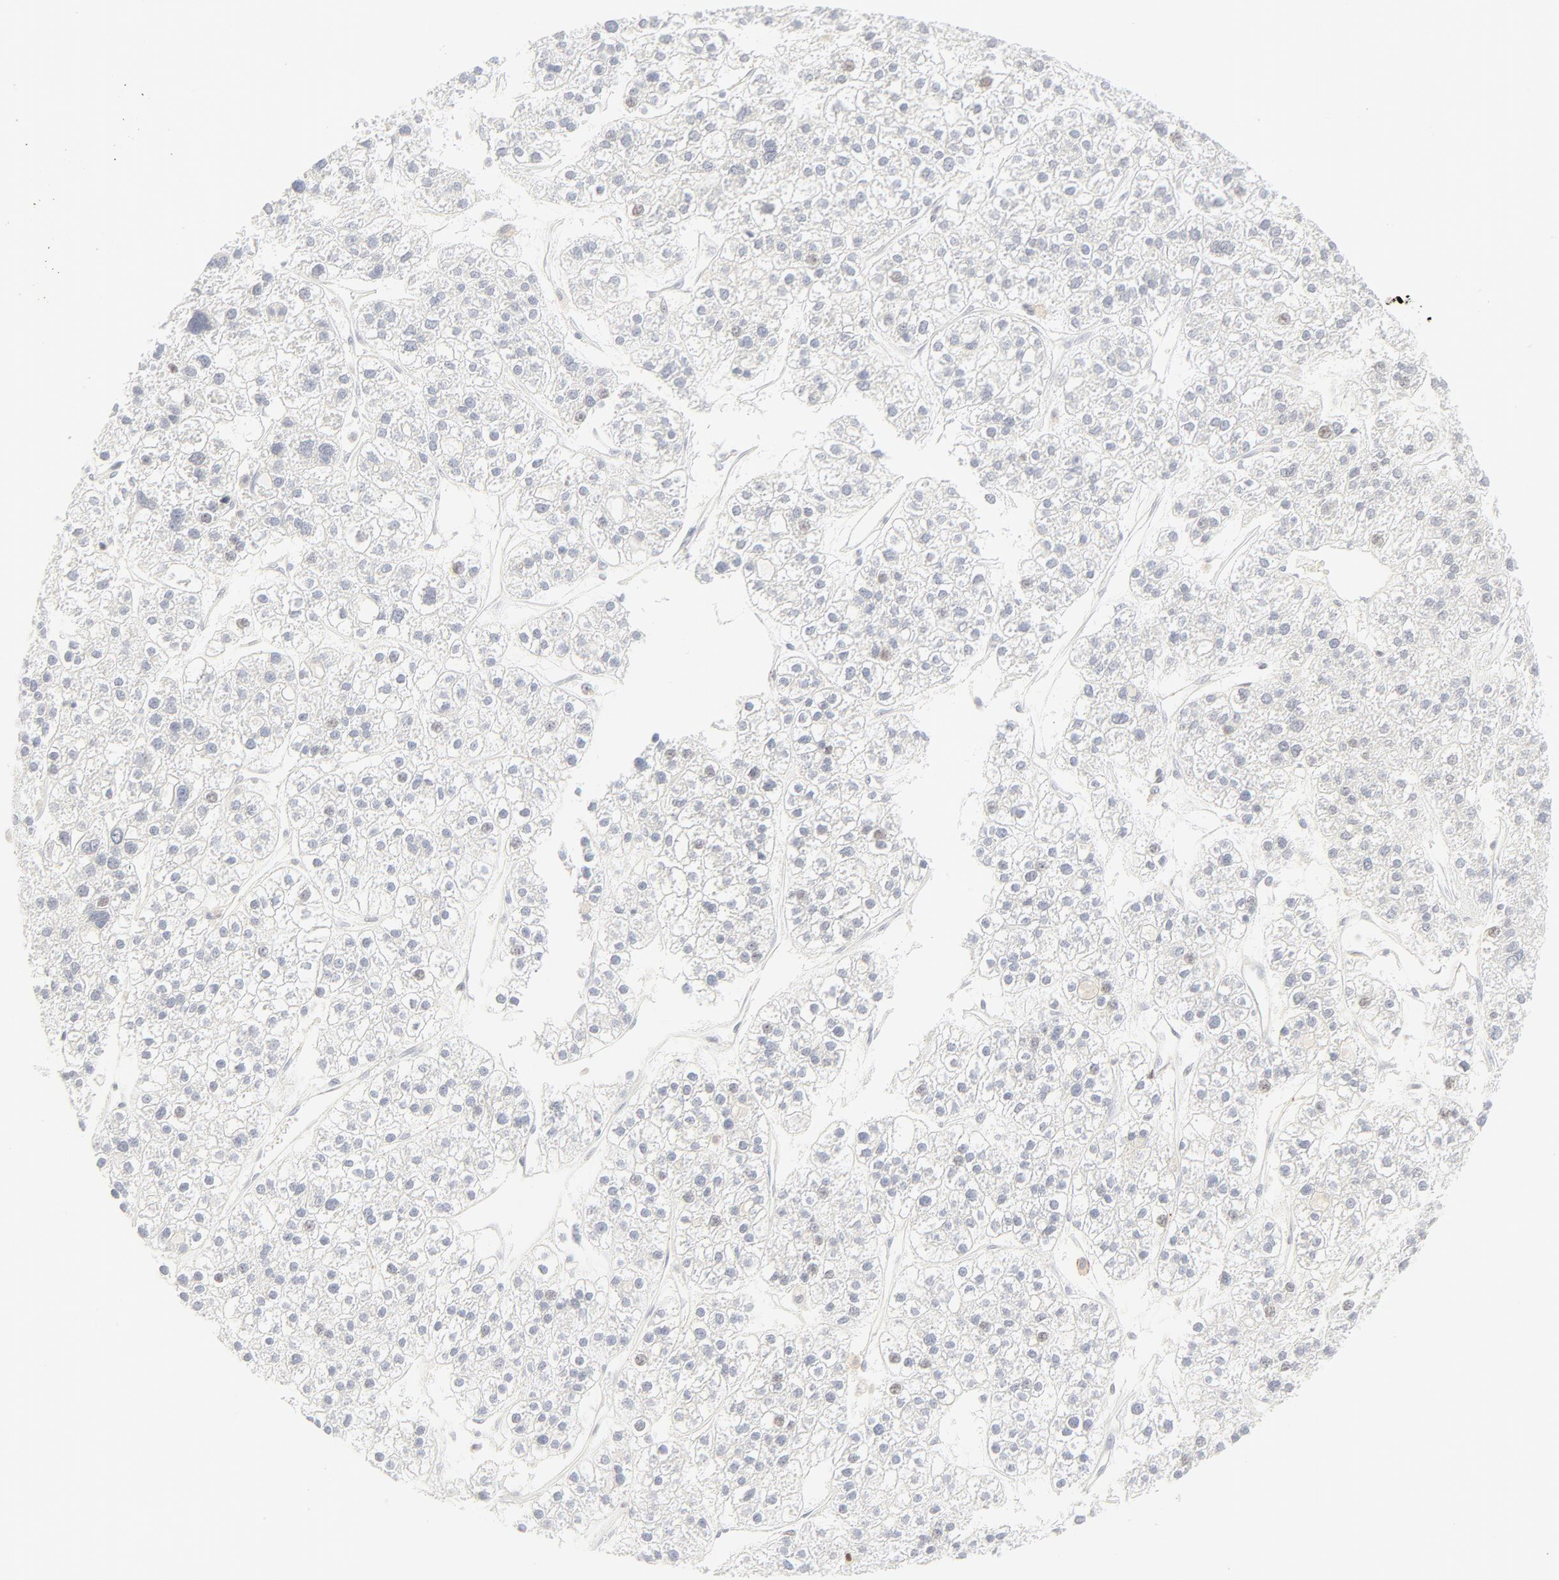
{"staining": {"intensity": "moderate", "quantity": ">75%", "location": "nuclear"}, "tissue": "liver cancer", "cell_type": "Tumor cells", "image_type": "cancer", "snomed": [{"axis": "morphology", "description": "Carcinoma, Hepatocellular, NOS"}, {"axis": "topography", "description": "Liver"}], "caption": "DAB immunohistochemical staining of human hepatocellular carcinoma (liver) exhibits moderate nuclear protein positivity in about >75% of tumor cells. The staining is performed using DAB (3,3'-diaminobenzidine) brown chromogen to label protein expression. The nuclei are counter-stained blue using hematoxylin.", "gene": "PRKCB", "patient": {"sex": "female", "age": 85}}